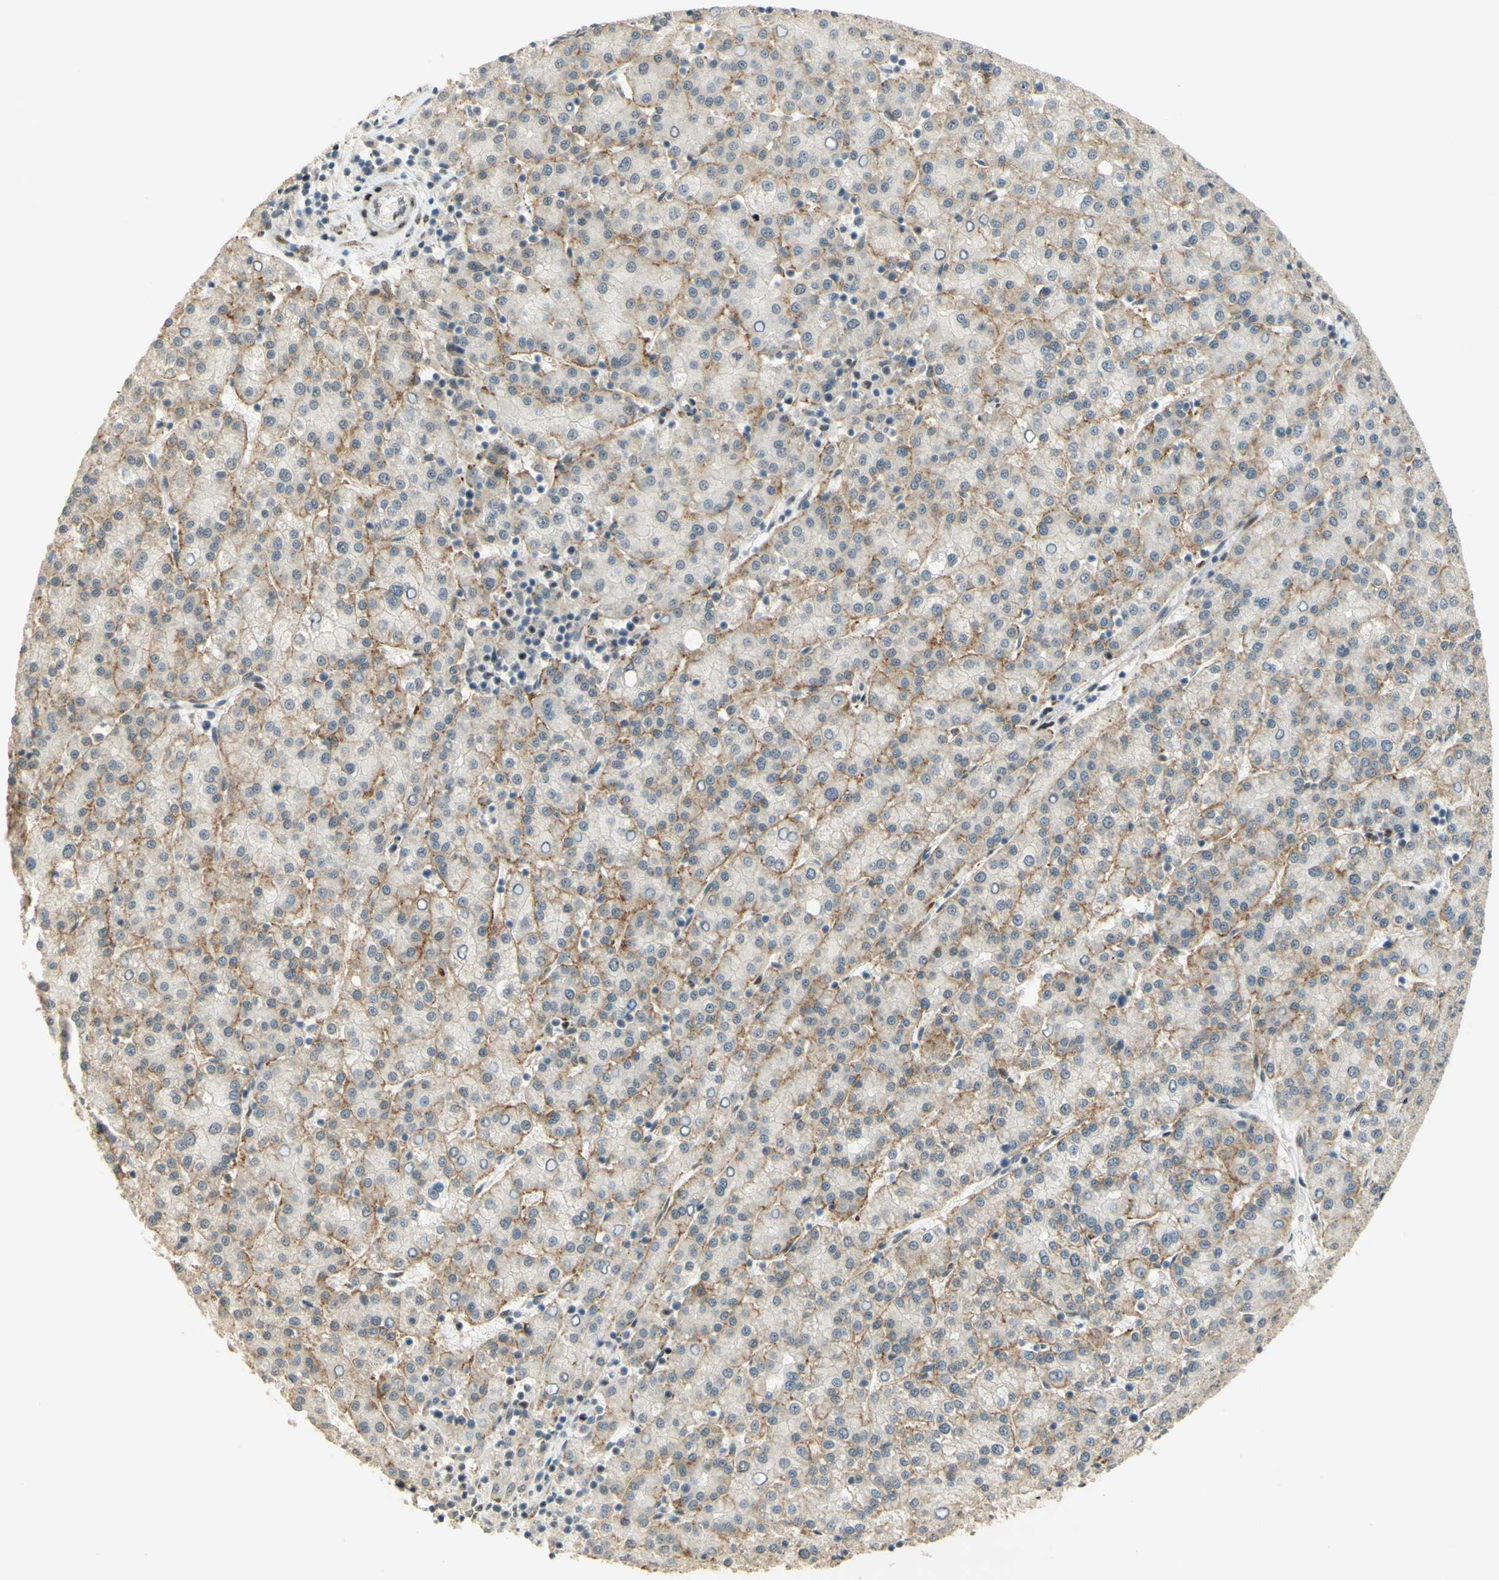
{"staining": {"intensity": "moderate", "quantity": "25%-75%", "location": "cytoplasmic/membranous"}, "tissue": "liver cancer", "cell_type": "Tumor cells", "image_type": "cancer", "snomed": [{"axis": "morphology", "description": "Carcinoma, Hepatocellular, NOS"}, {"axis": "topography", "description": "Liver"}], "caption": "DAB immunohistochemical staining of human liver cancer (hepatocellular carcinoma) demonstrates moderate cytoplasmic/membranous protein expression in about 25%-75% of tumor cells. The staining was performed using DAB (3,3'-diaminobenzidine), with brown indicating positive protein expression. Nuclei are stained blue with hematoxylin.", "gene": "FOXP1", "patient": {"sex": "female", "age": 58}}